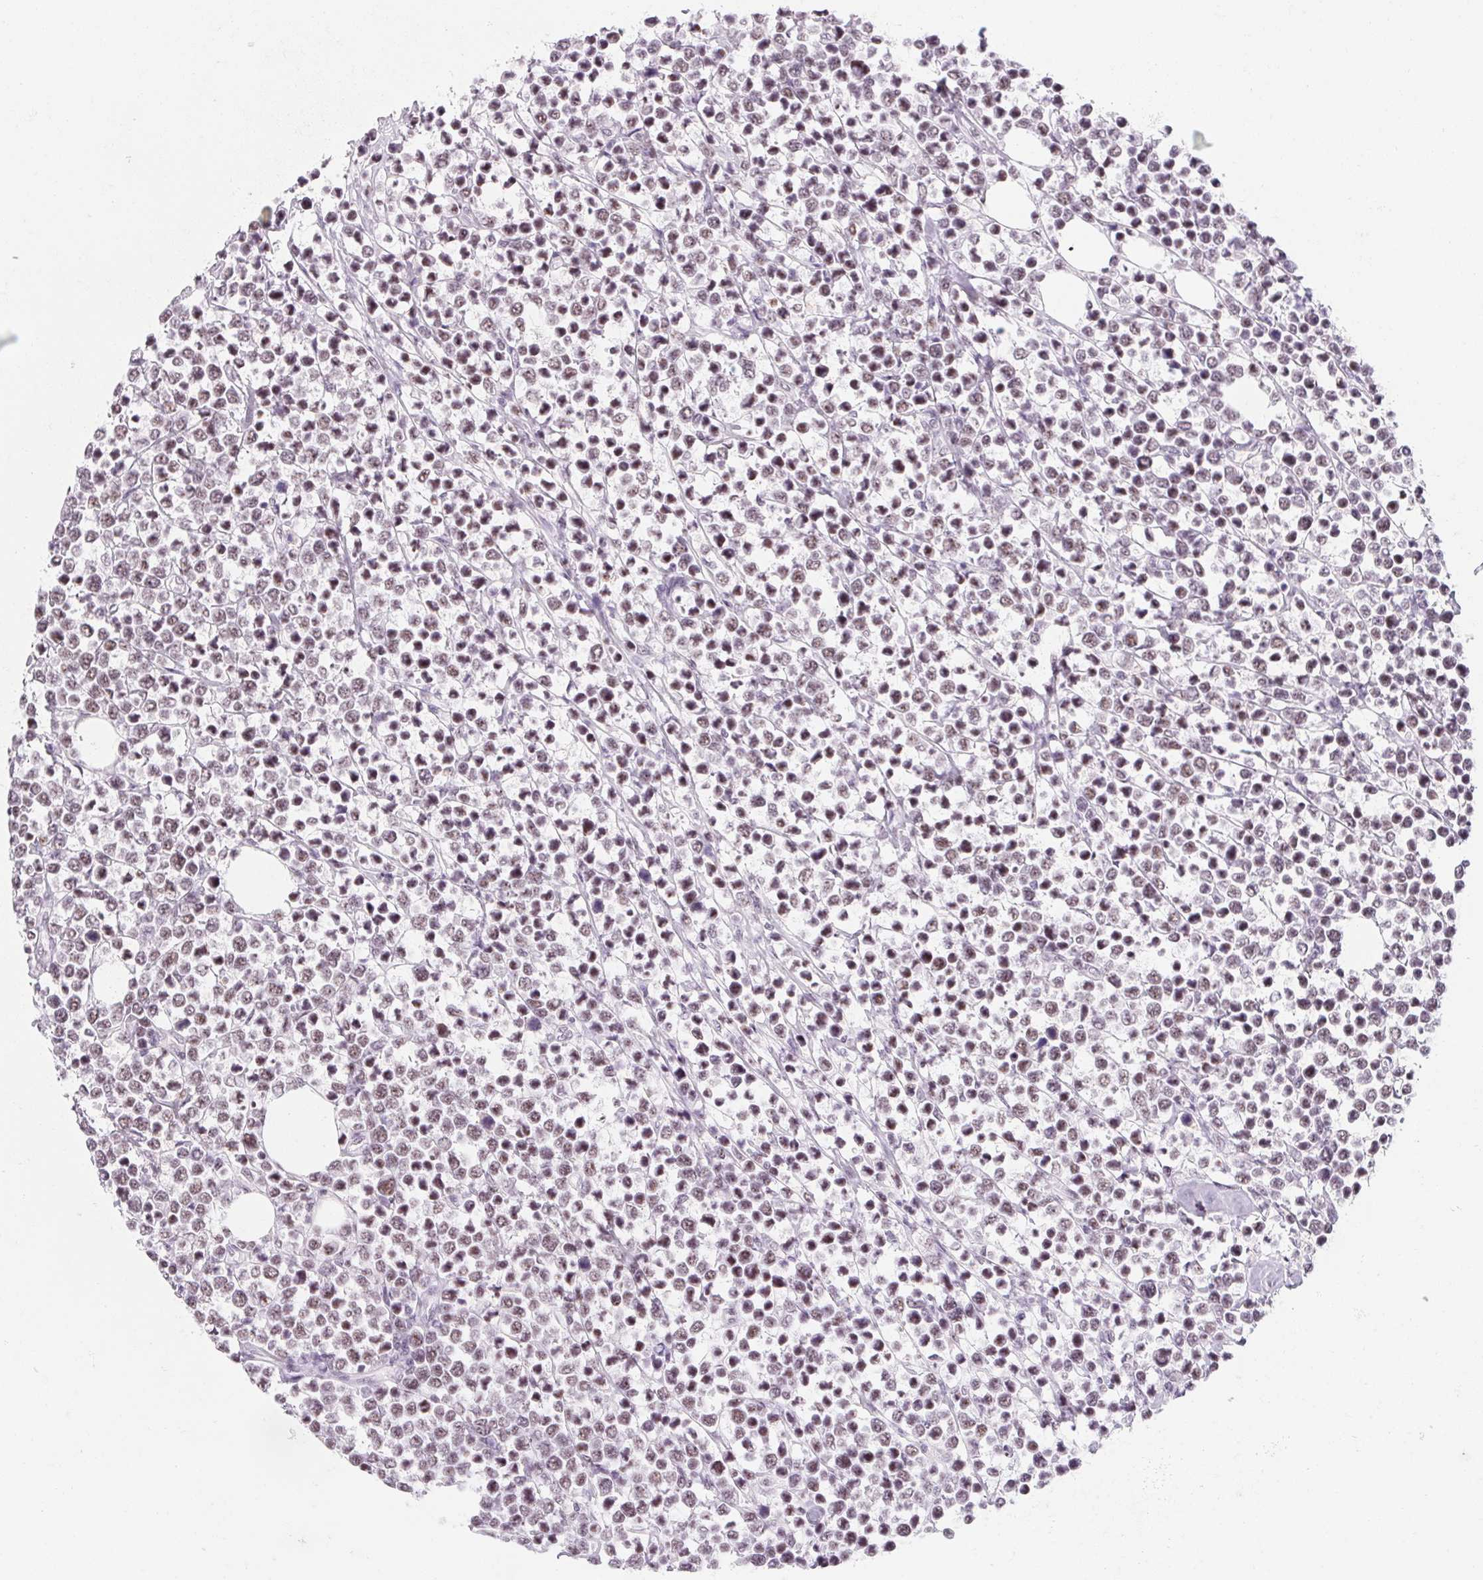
{"staining": {"intensity": "weak", "quantity": "25%-75%", "location": "nuclear"}, "tissue": "lymphoma", "cell_type": "Tumor cells", "image_type": "cancer", "snomed": [{"axis": "morphology", "description": "Malignant lymphoma, non-Hodgkin's type, High grade"}, {"axis": "topography", "description": "Soft tissue"}], "caption": "A low amount of weak nuclear positivity is present in about 25%-75% of tumor cells in high-grade malignant lymphoma, non-Hodgkin's type tissue. (brown staining indicates protein expression, while blue staining denotes nuclei).", "gene": "ZIC4", "patient": {"sex": "female", "age": 56}}